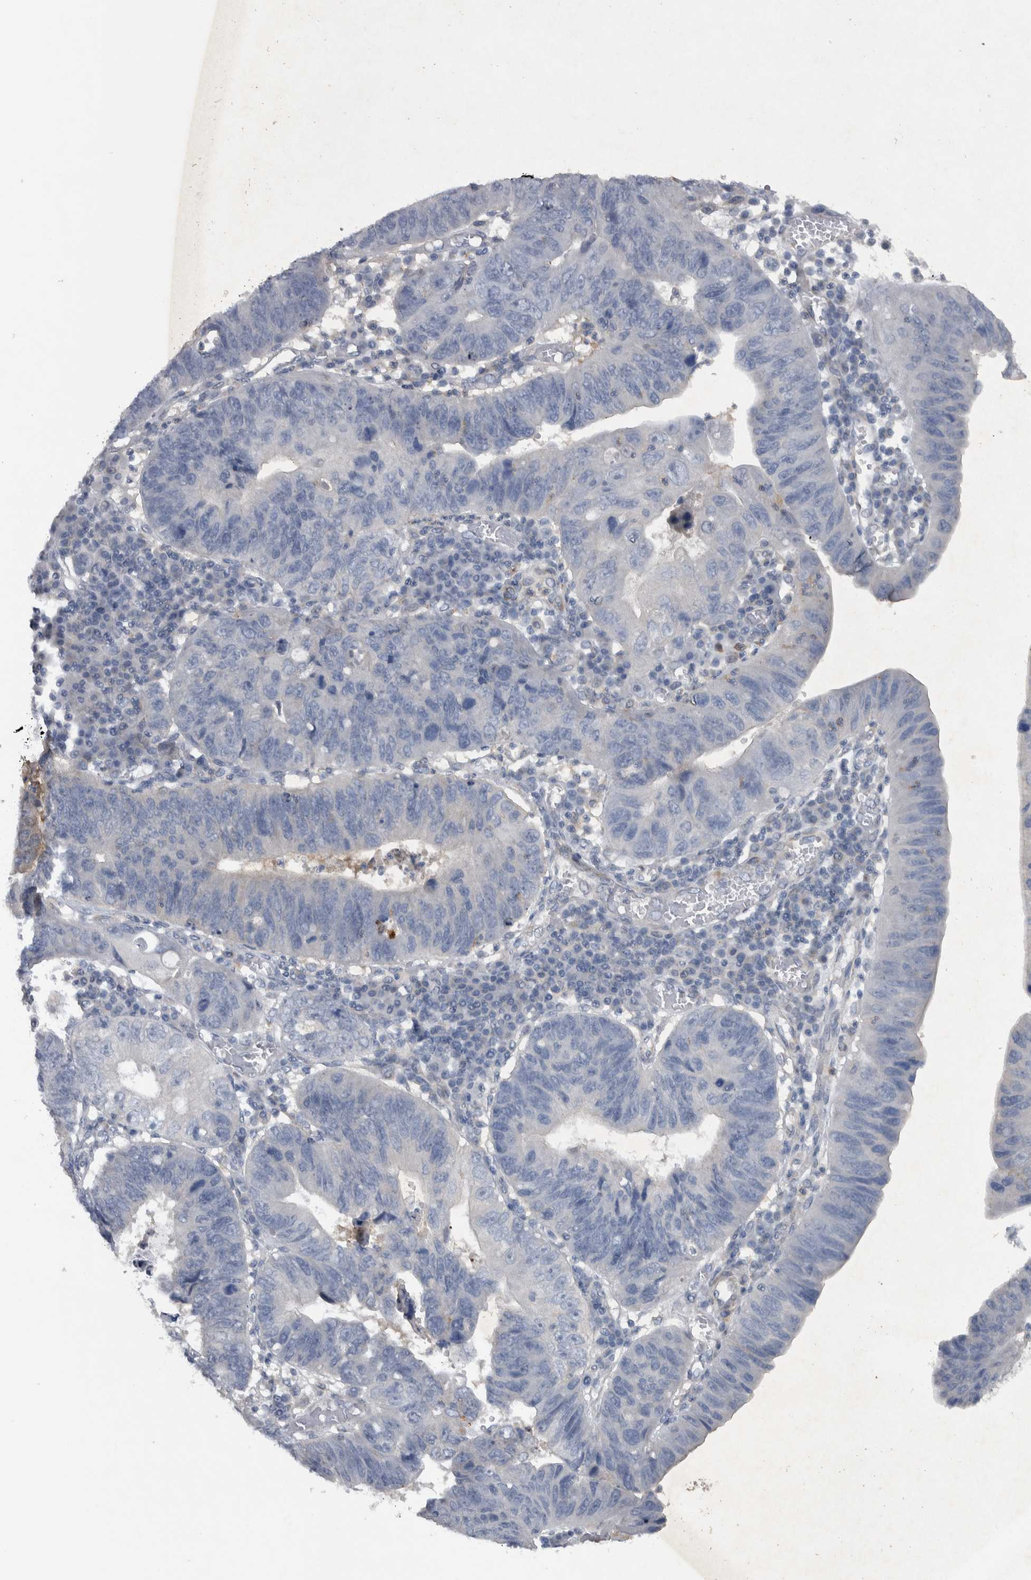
{"staining": {"intensity": "negative", "quantity": "none", "location": "none"}, "tissue": "stomach cancer", "cell_type": "Tumor cells", "image_type": "cancer", "snomed": [{"axis": "morphology", "description": "Adenocarcinoma, NOS"}, {"axis": "topography", "description": "Stomach"}], "caption": "Adenocarcinoma (stomach) stained for a protein using immunohistochemistry displays no expression tumor cells.", "gene": "NT5C2", "patient": {"sex": "male", "age": 59}}